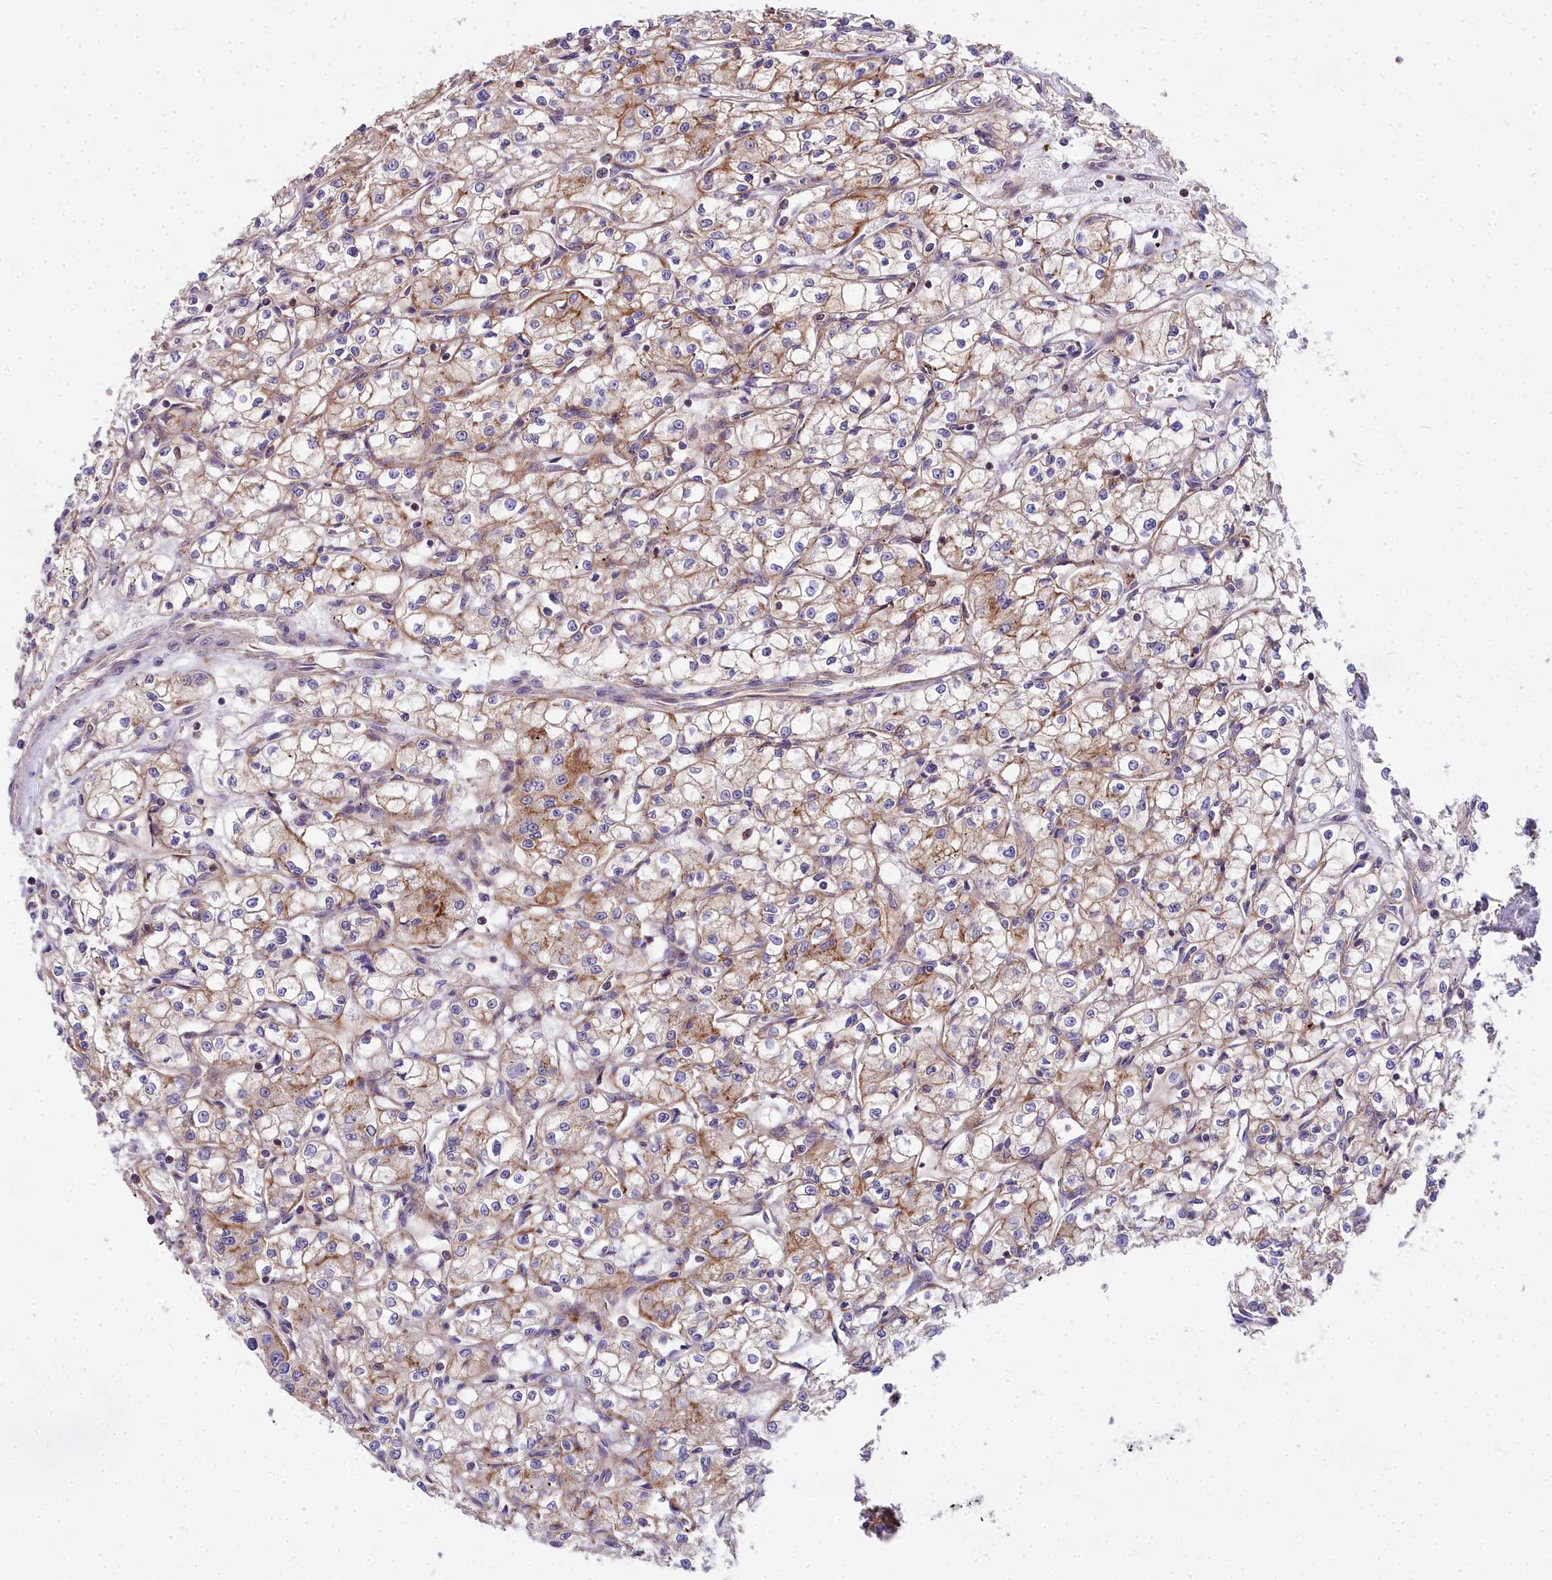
{"staining": {"intensity": "moderate", "quantity": "25%-75%", "location": "cytoplasmic/membranous"}, "tissue": "renal cancer", "cell_type": "Tumor cells", "image_type": "cancer", "snomed": [{"axis": "morphology", "description": "Adenocarcinoma, NOS"}, {"axis": "topography", "description": "Kidney"}], "caption": "Immunohistochemical staining of human renal cancer reveals moderate cytoplasmic/membranous protein expression in approximately 25%-75% of tumor cells.", "gene": "FRMPD1", "patient": {"sex": "male", "age": 59}}